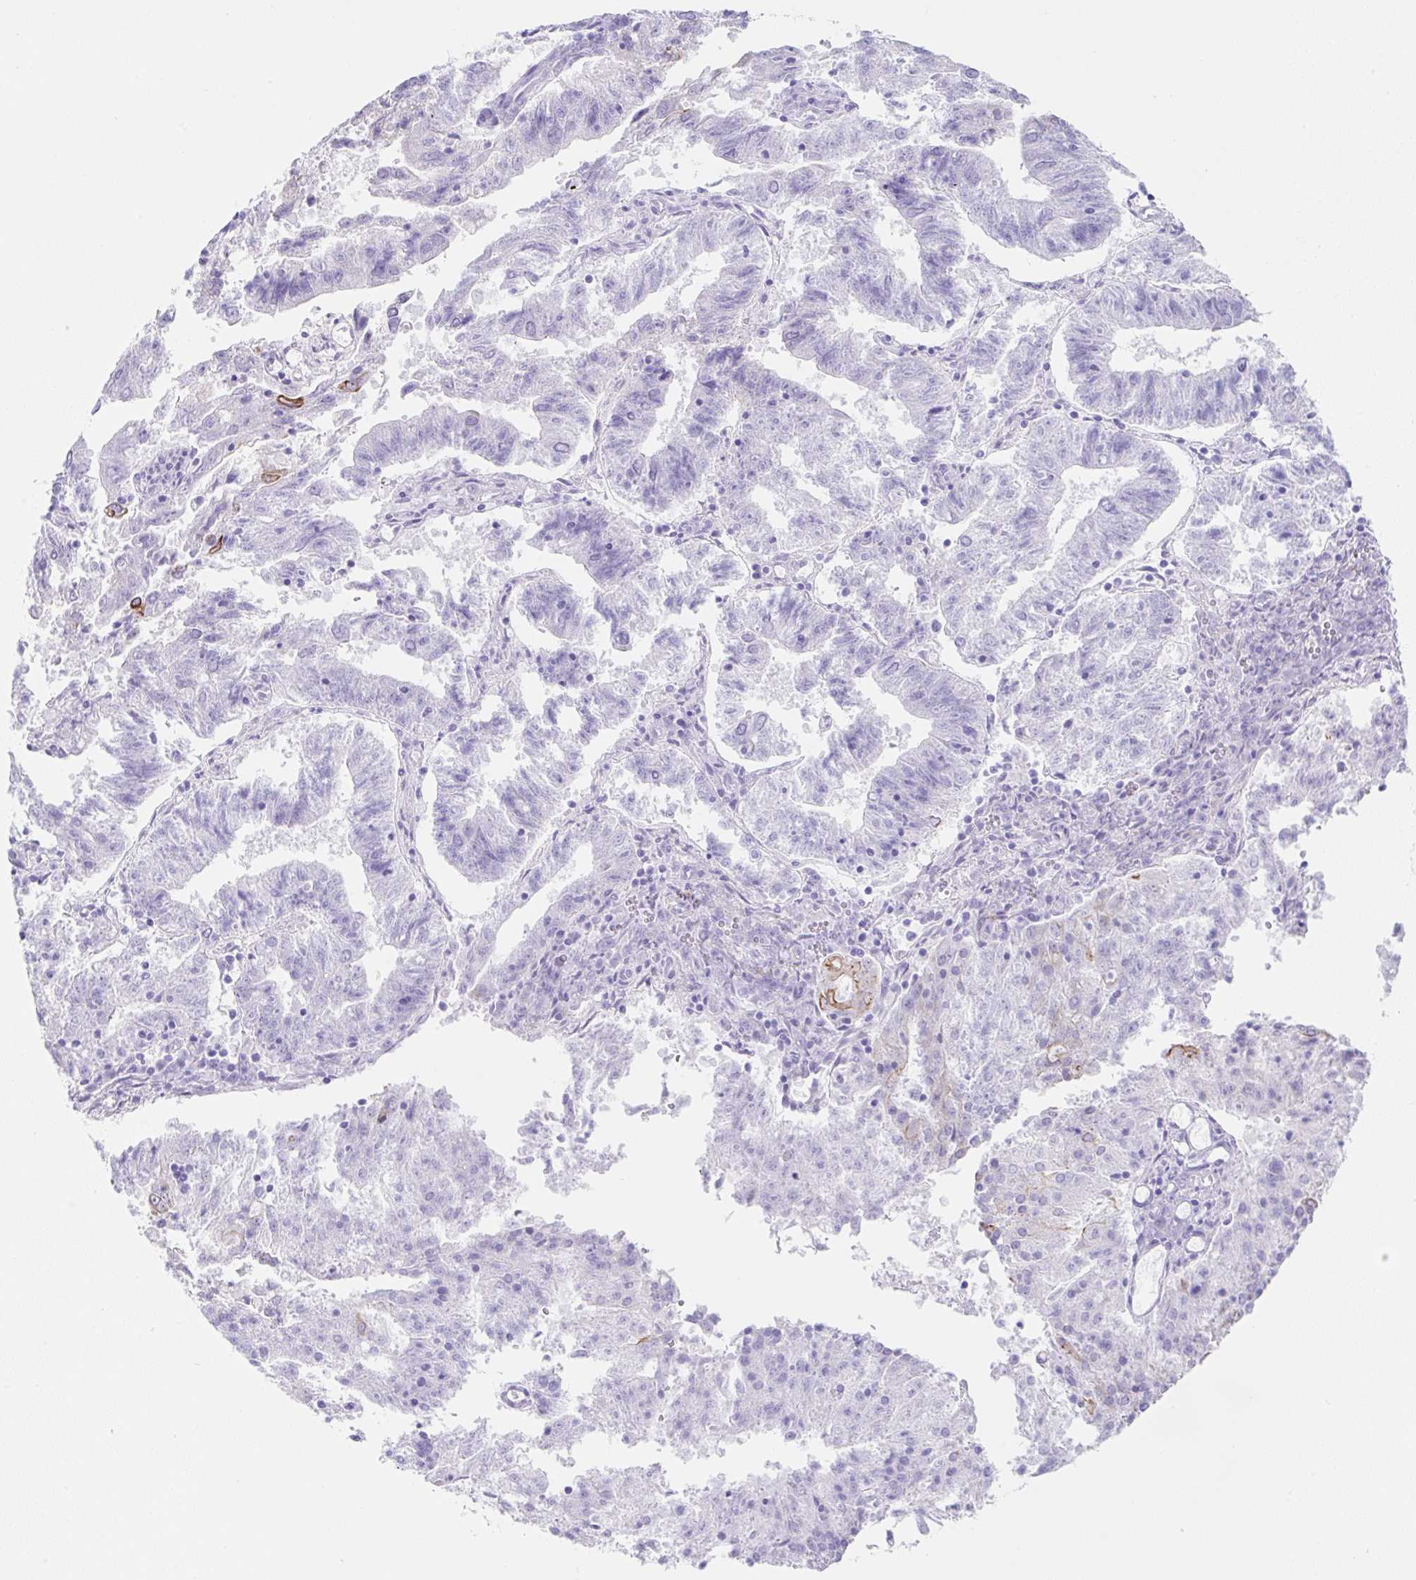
{"staining": {"intensity": "moderate", "quantity": "<25%", "location": "cytoplasmic/membranous"}, "tissue": "endometrial cancer", "cell_type": "Tumor cells", "image_type": "cancer", "snomed": [{"axis": "morphology", "description": "Adenocarcinoma, NOS"}, {"axis": "topography", "description": "Endometrium"}], "caption": "Approximately <25% of tumor cells in endometrial adenocarcinoma demonstrate moderate cytoplasmic/membranous protein positivity as visualized by brown immunohistochemical staining.", "gene": "CLDND2", "patient": {"sex": "female", "age": 82}}